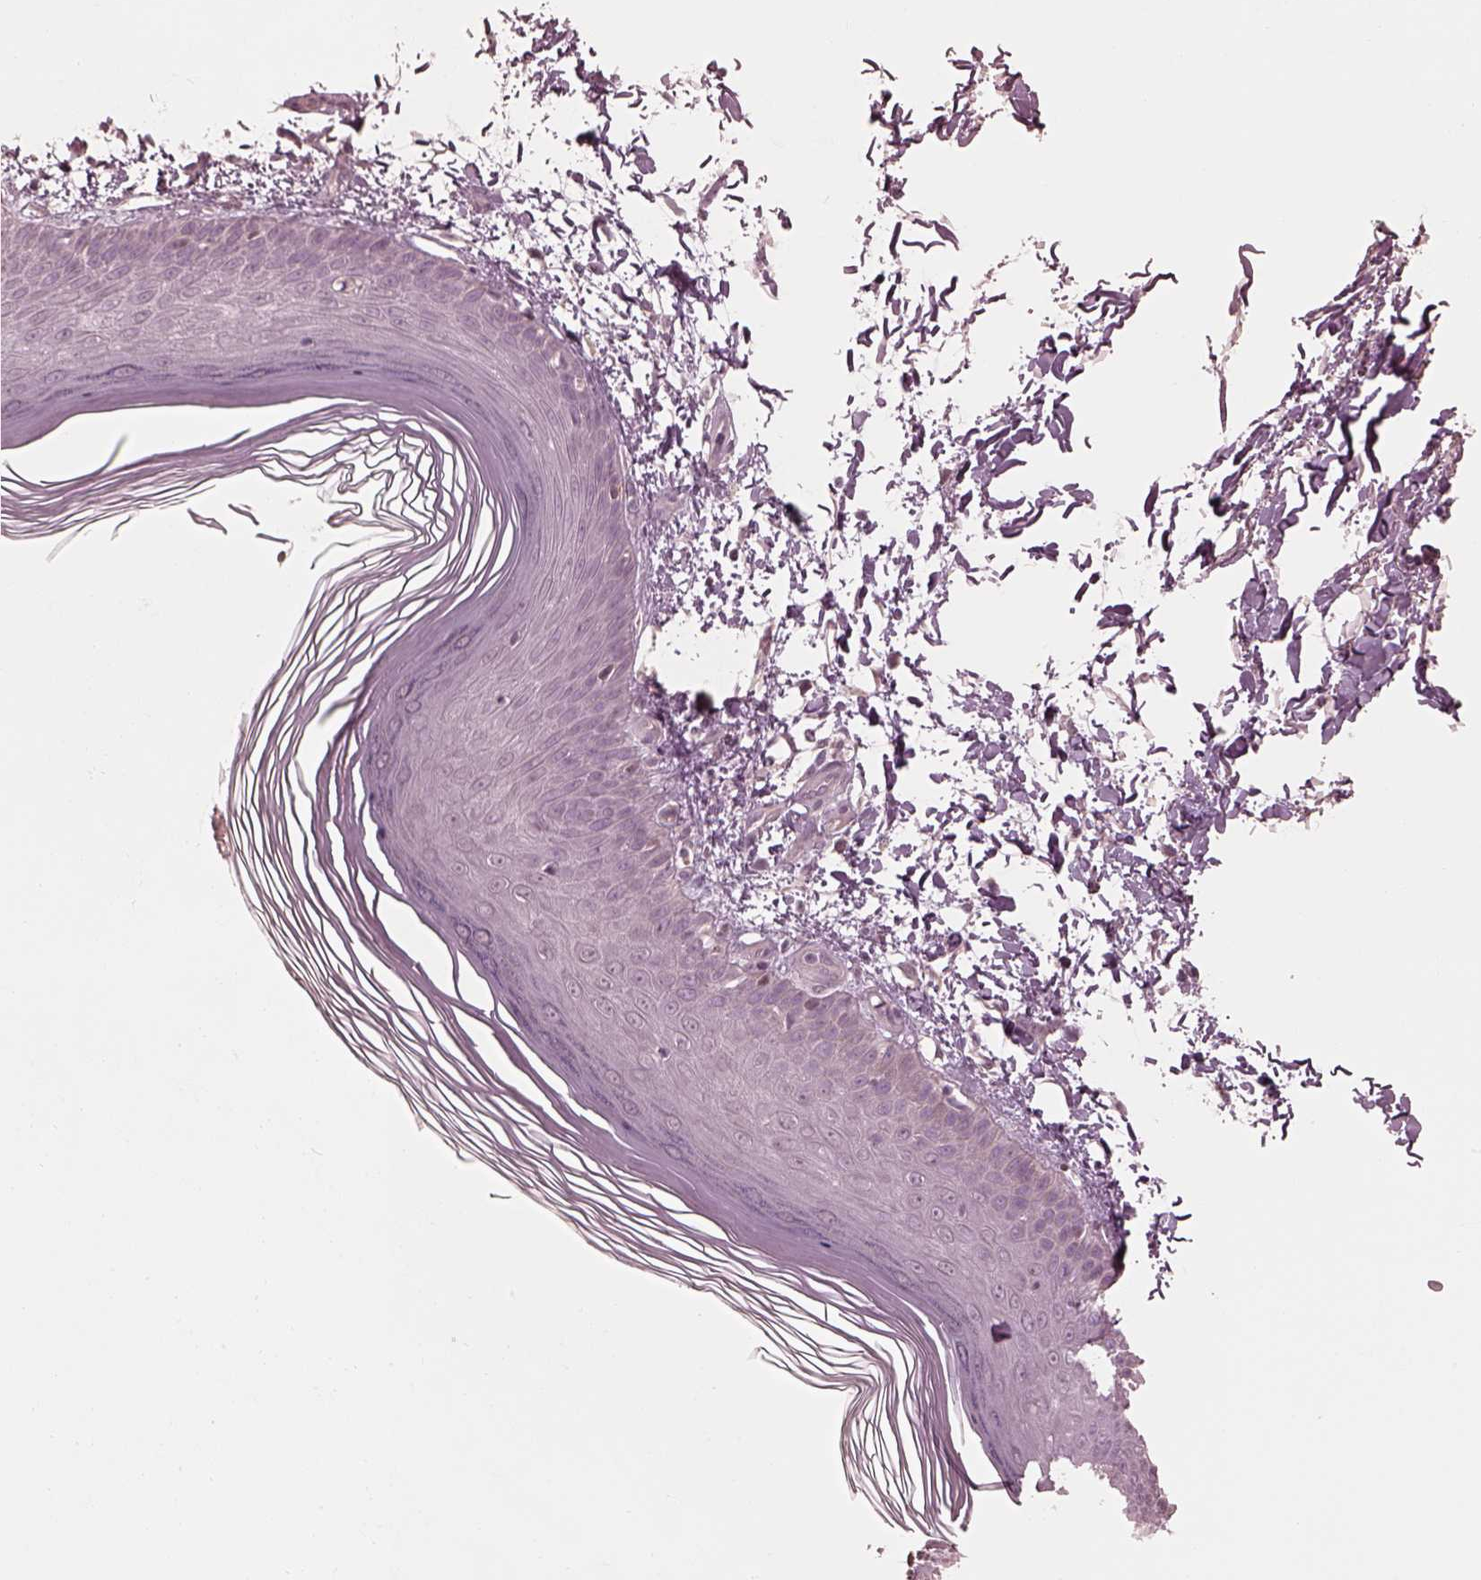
{"staining": {"intensity": "negative", "quantity": "none", "location": "none"}, "tissue": "skin", "cell_type": "Fibroblasts", "image_type": "normal", "snomed": [{"axis": "morphology", "description": "Normal tissue, NOS"}, {"axis": "topography", "description": "Skin"}], "caption": "The image displays no significant staining in fibroblasts of skin. Nuclei are stained in blue.", "gene": "IQCB1", "patient": {"sex": "female", "age": 62}}